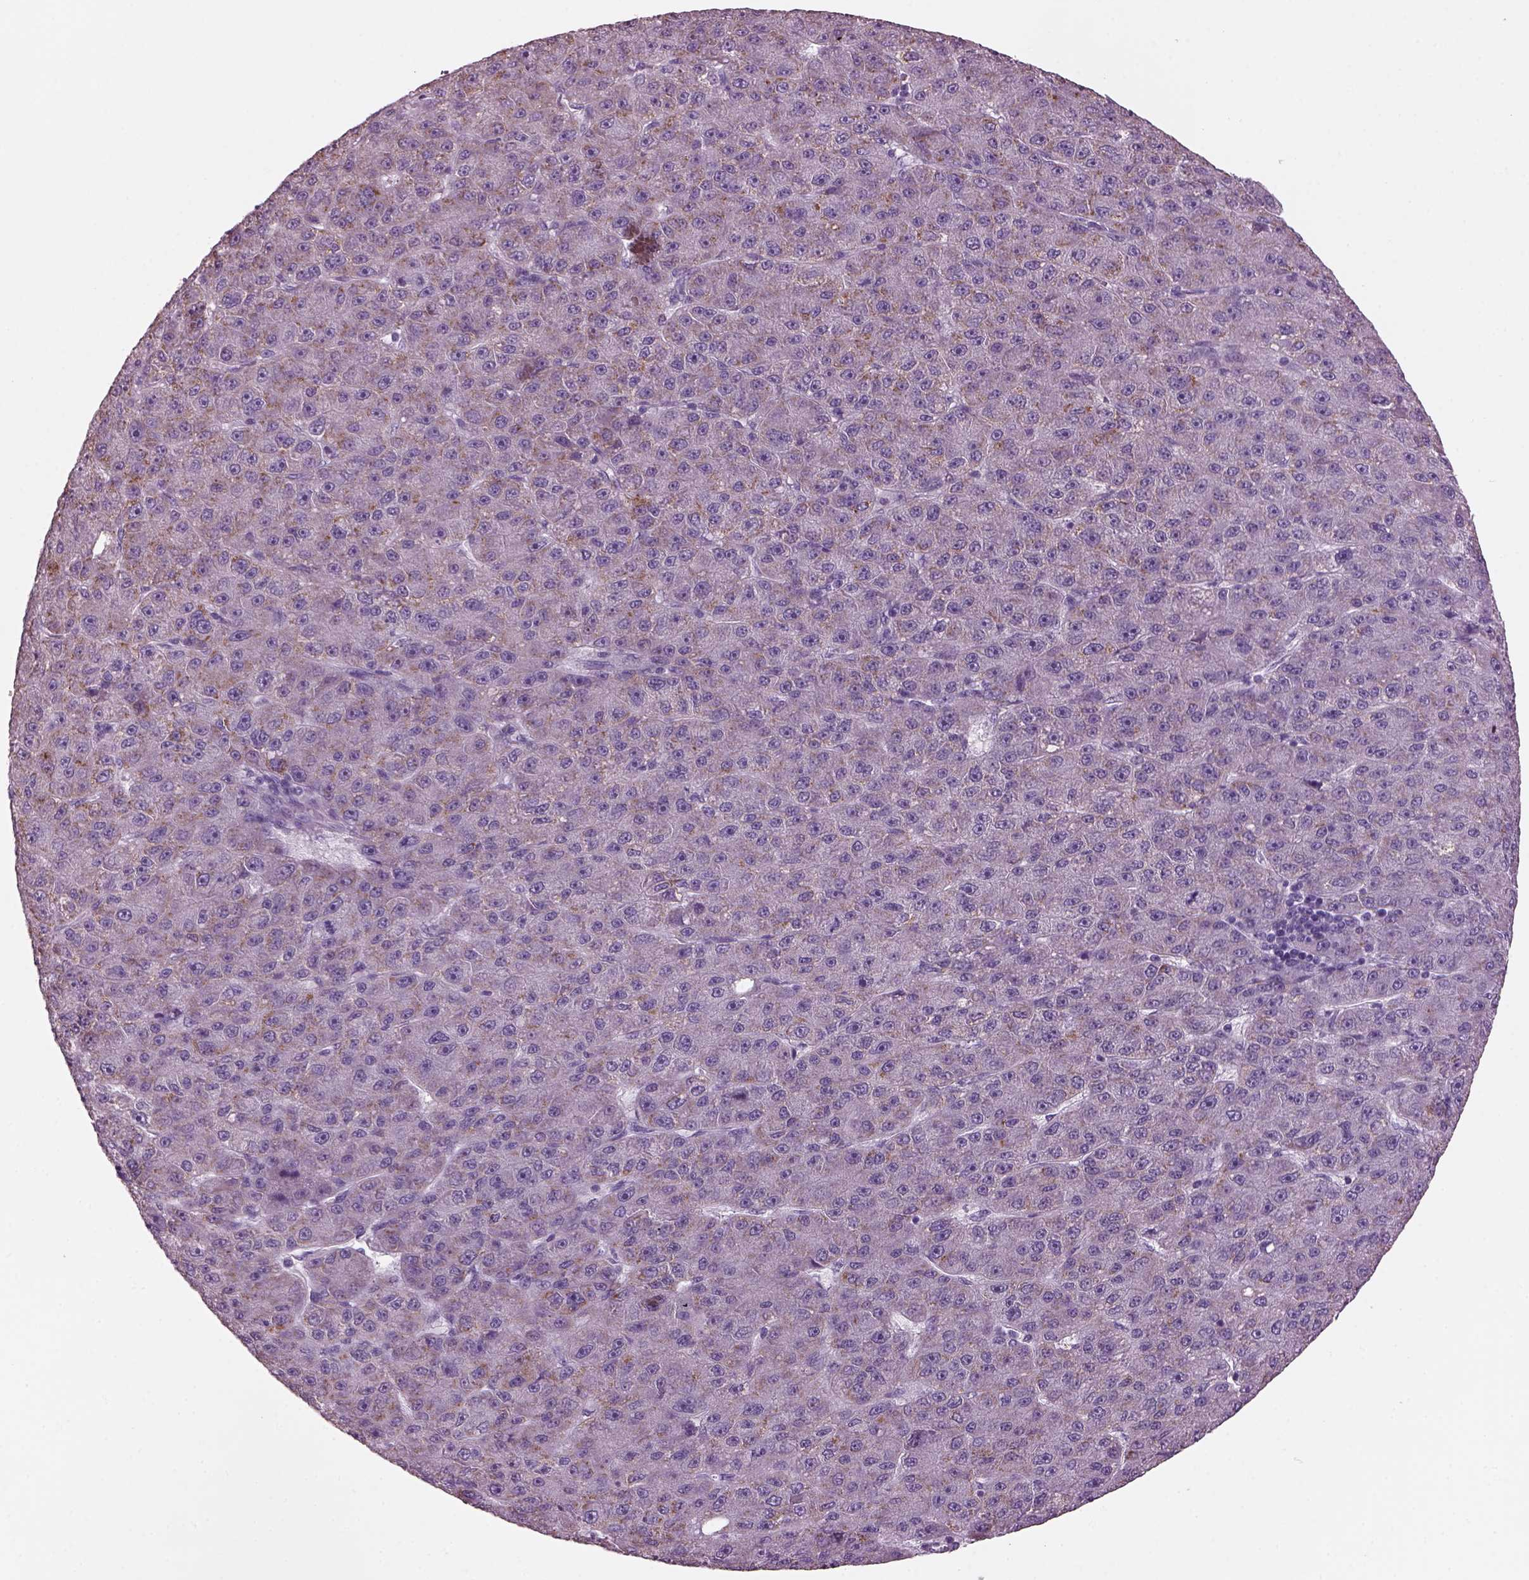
{"staining": {"intensity": "moderate", "quantity": ">75%", "location": "cytoplasmic/membranous"}, "tissue": "liver cancer", "cell_type": "Tumor cells", "image_type": "cancer", "snomed": [{"axis": "morphology", "description": "Carcinoma, Hepatocellular, NOS"}, {"axis": "topography", "description": "Liver"}], "caption": "Human liver cancer stained with a brown dye demonstrates moderate cytoplasmic/membranous positive positivity in approximately >75% of tumor cells.", "gene": "PRR9", "patient": {"sex": "male", "age": 67}}